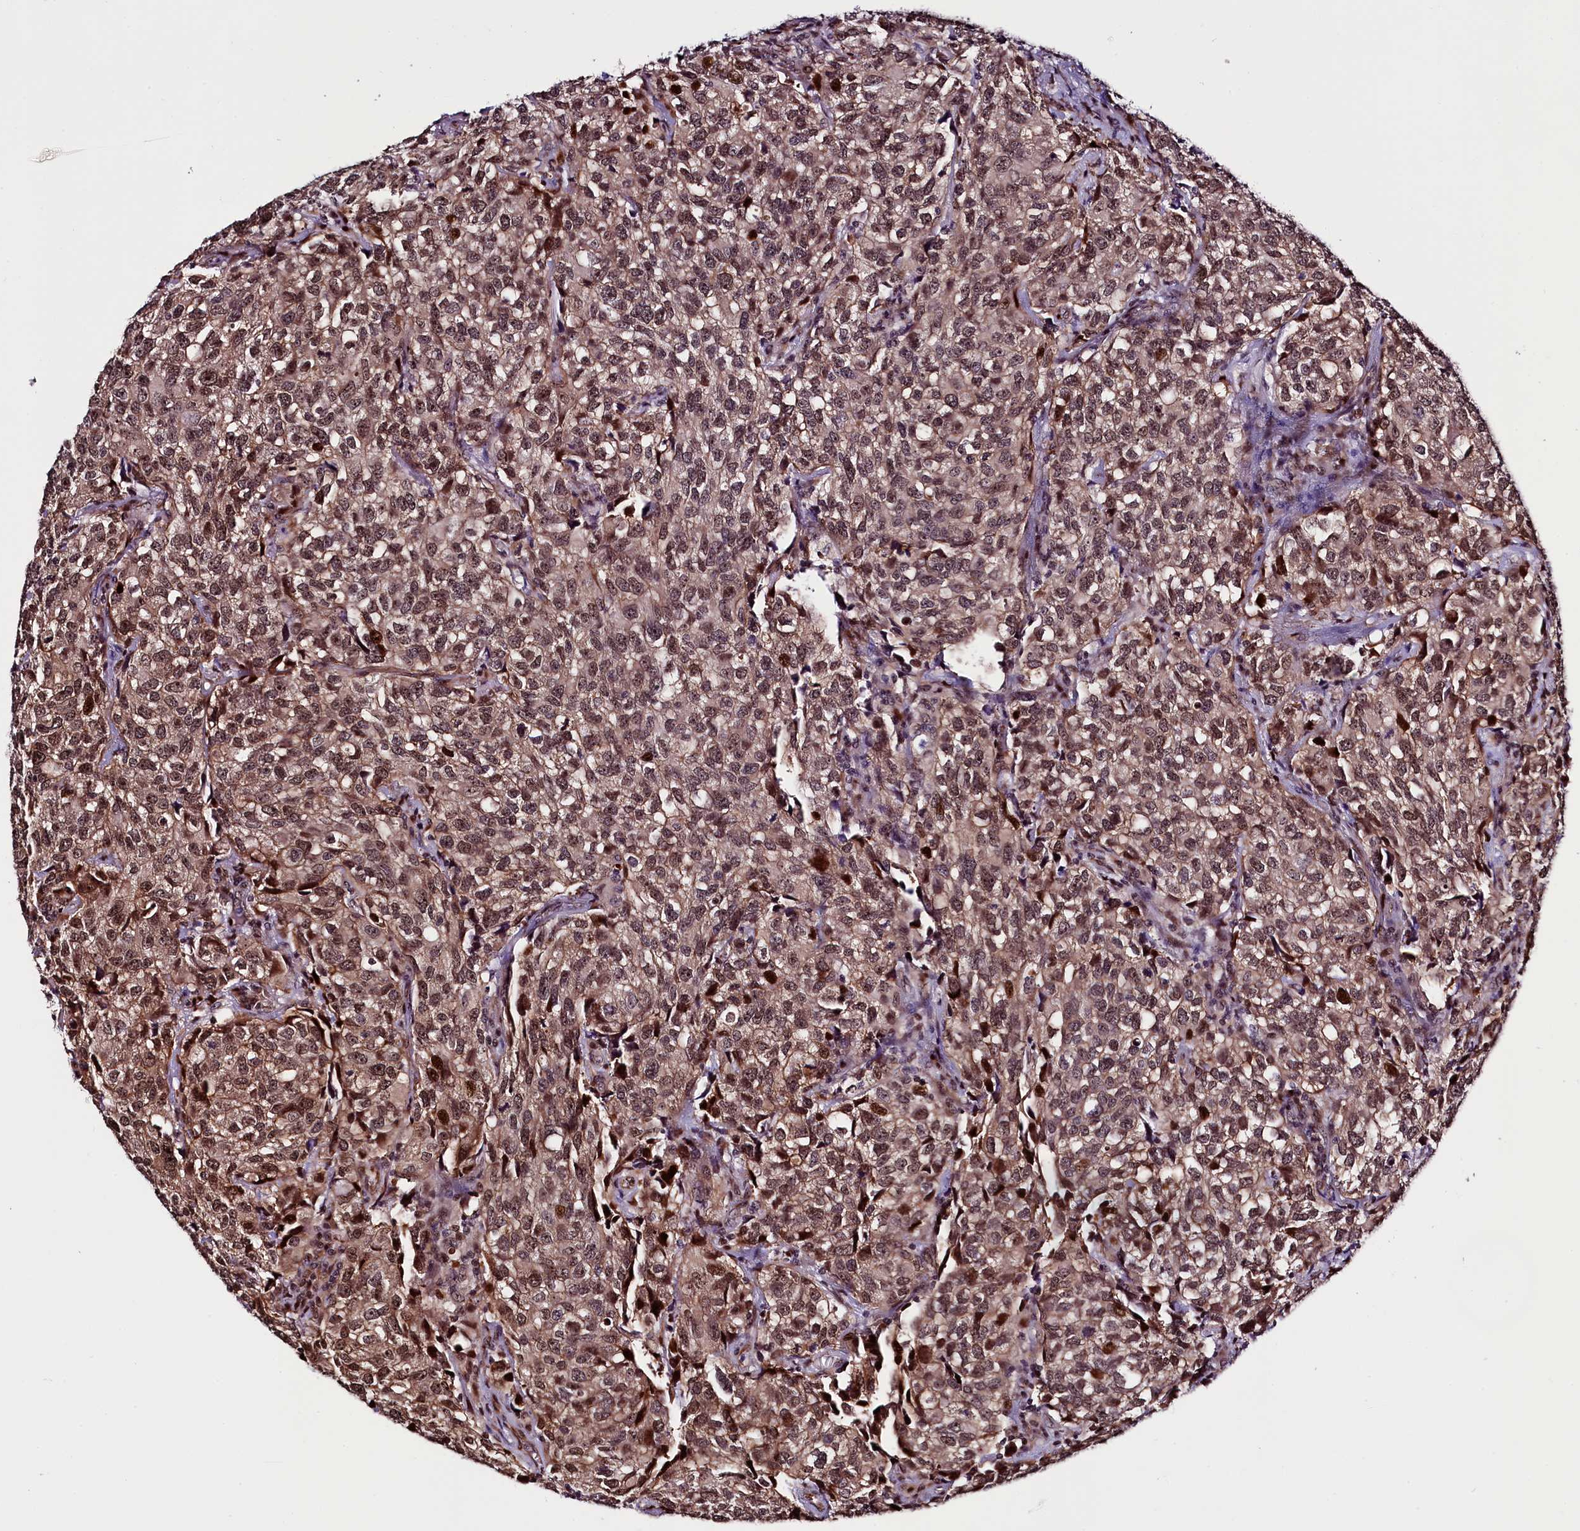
{"staining": {"intensity": "strong", "quantity": "25%-75%", "location": "cytoplasmic/membranous,nuclear"}, "tissue": "urothelial cancer", "cell_type": "Tumor cells", "image_type": "cancer", "snomed": [{"axis": "morphology", "description": "Urothelial carcinoma, High grade"}, {"axis": "topography", "description": "Urinary bladder"}], "caption": "An image of urothelial carcinoma (high-grade) stained for a protein reveals strong cytoplasmic/membranous and nuclear brown staining in tumor cells. The protein is stained brown, and the nuclei are stained in blue (DAB IHC with brightfield microscopy, high magnification).", "gene": "TRMT112", "patient": {"sex": "female", "age": 75}}